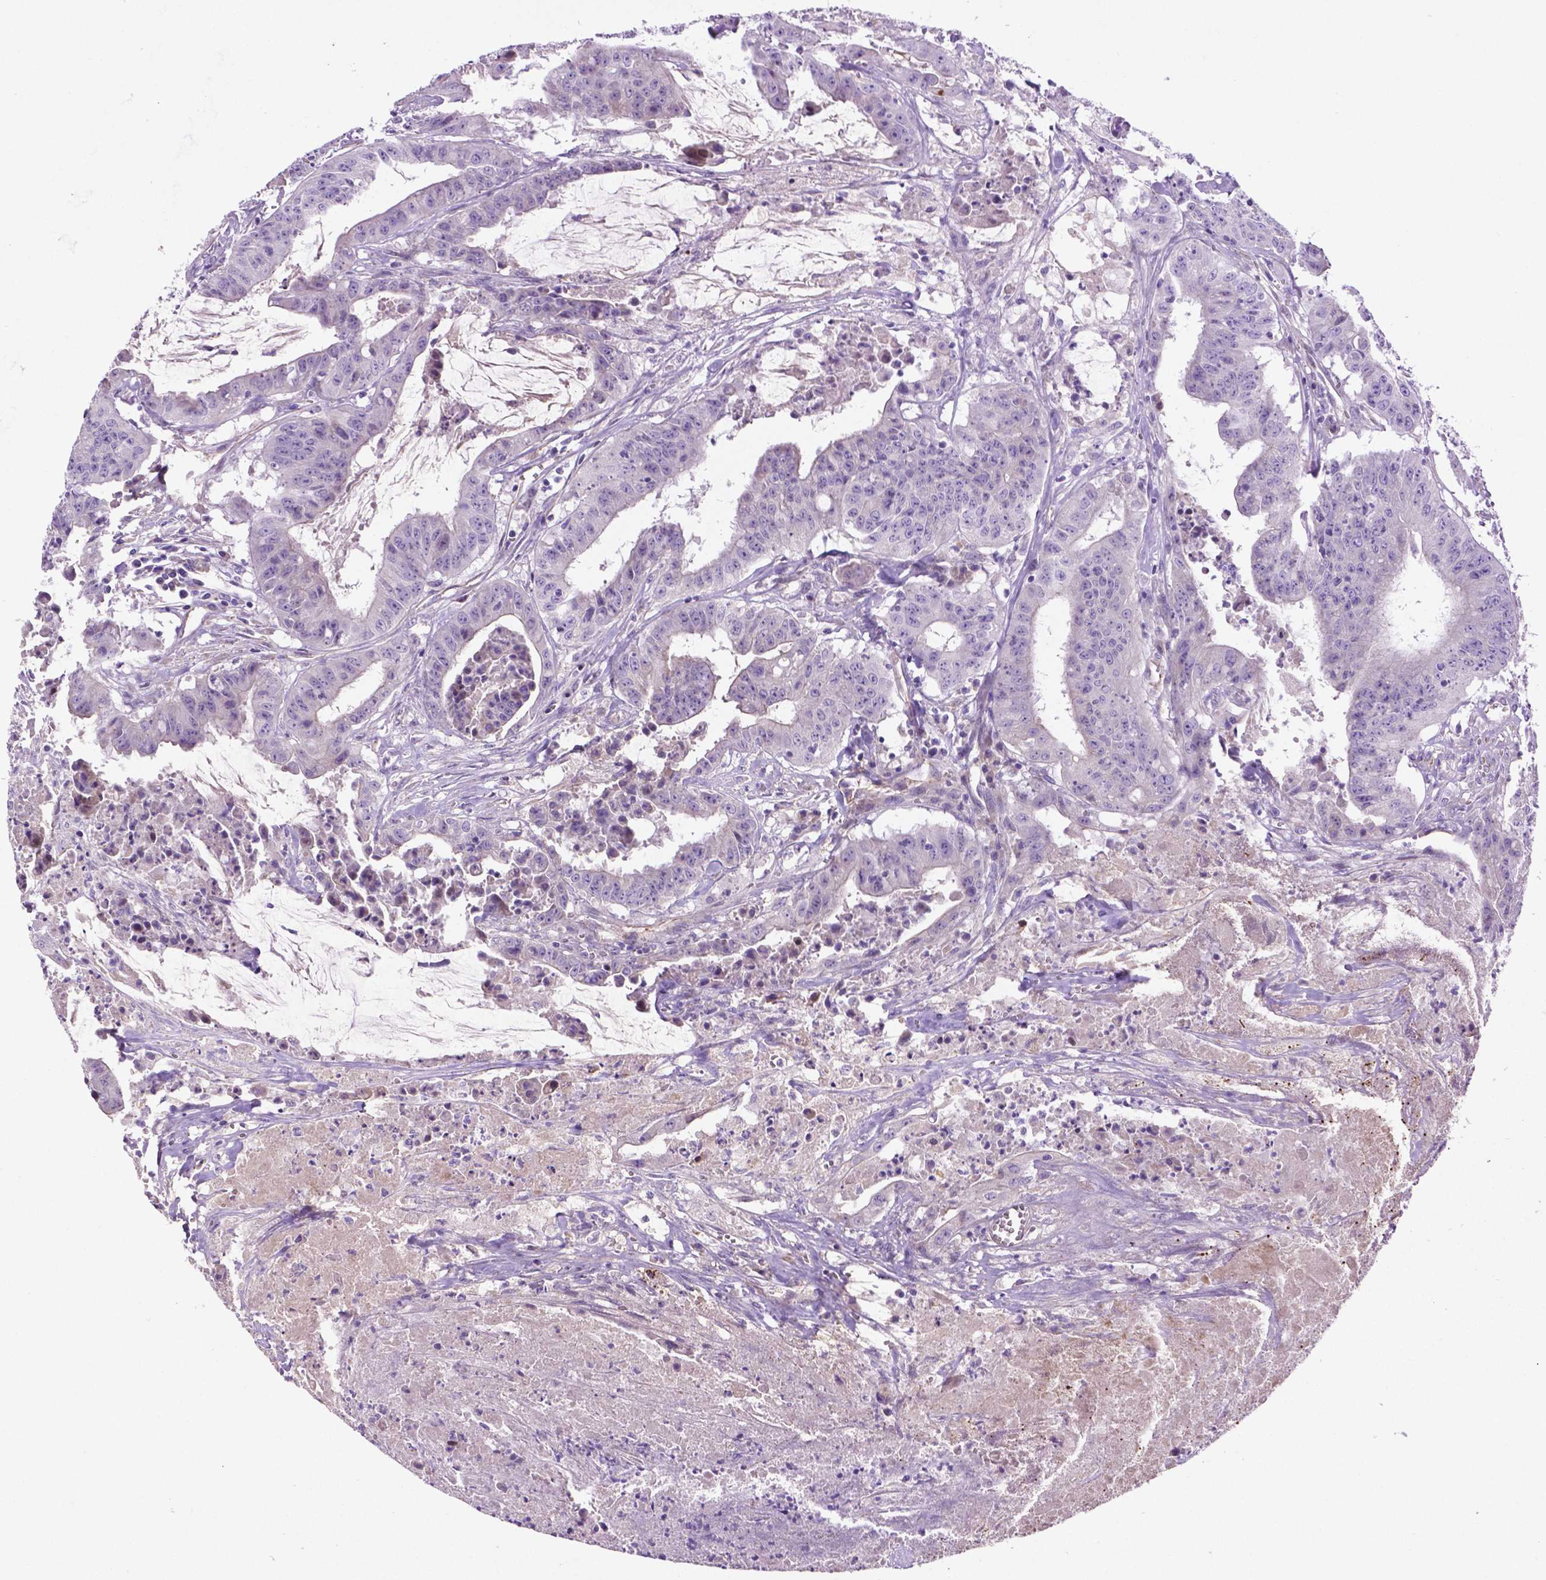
{"staining": {"intensity": "negative", "quantity": "none", "location": "none"}, "tissue": "colorectal cancer", "cell_type": "Tumor cells", "image_type": "cancer", "snomed": [{"axis": "morphology", "description": "Adenocarcinoma, NOS"}, {"axis": "topography", "description": "Colon"}], "caption": "This is a histopathology image of immunohistochemistry staining of adenocarcinoma (colorectal), which shows no expression in tumor cells.", "gene": "CCER2", "patient": {"sex": "male", "age": 33}}